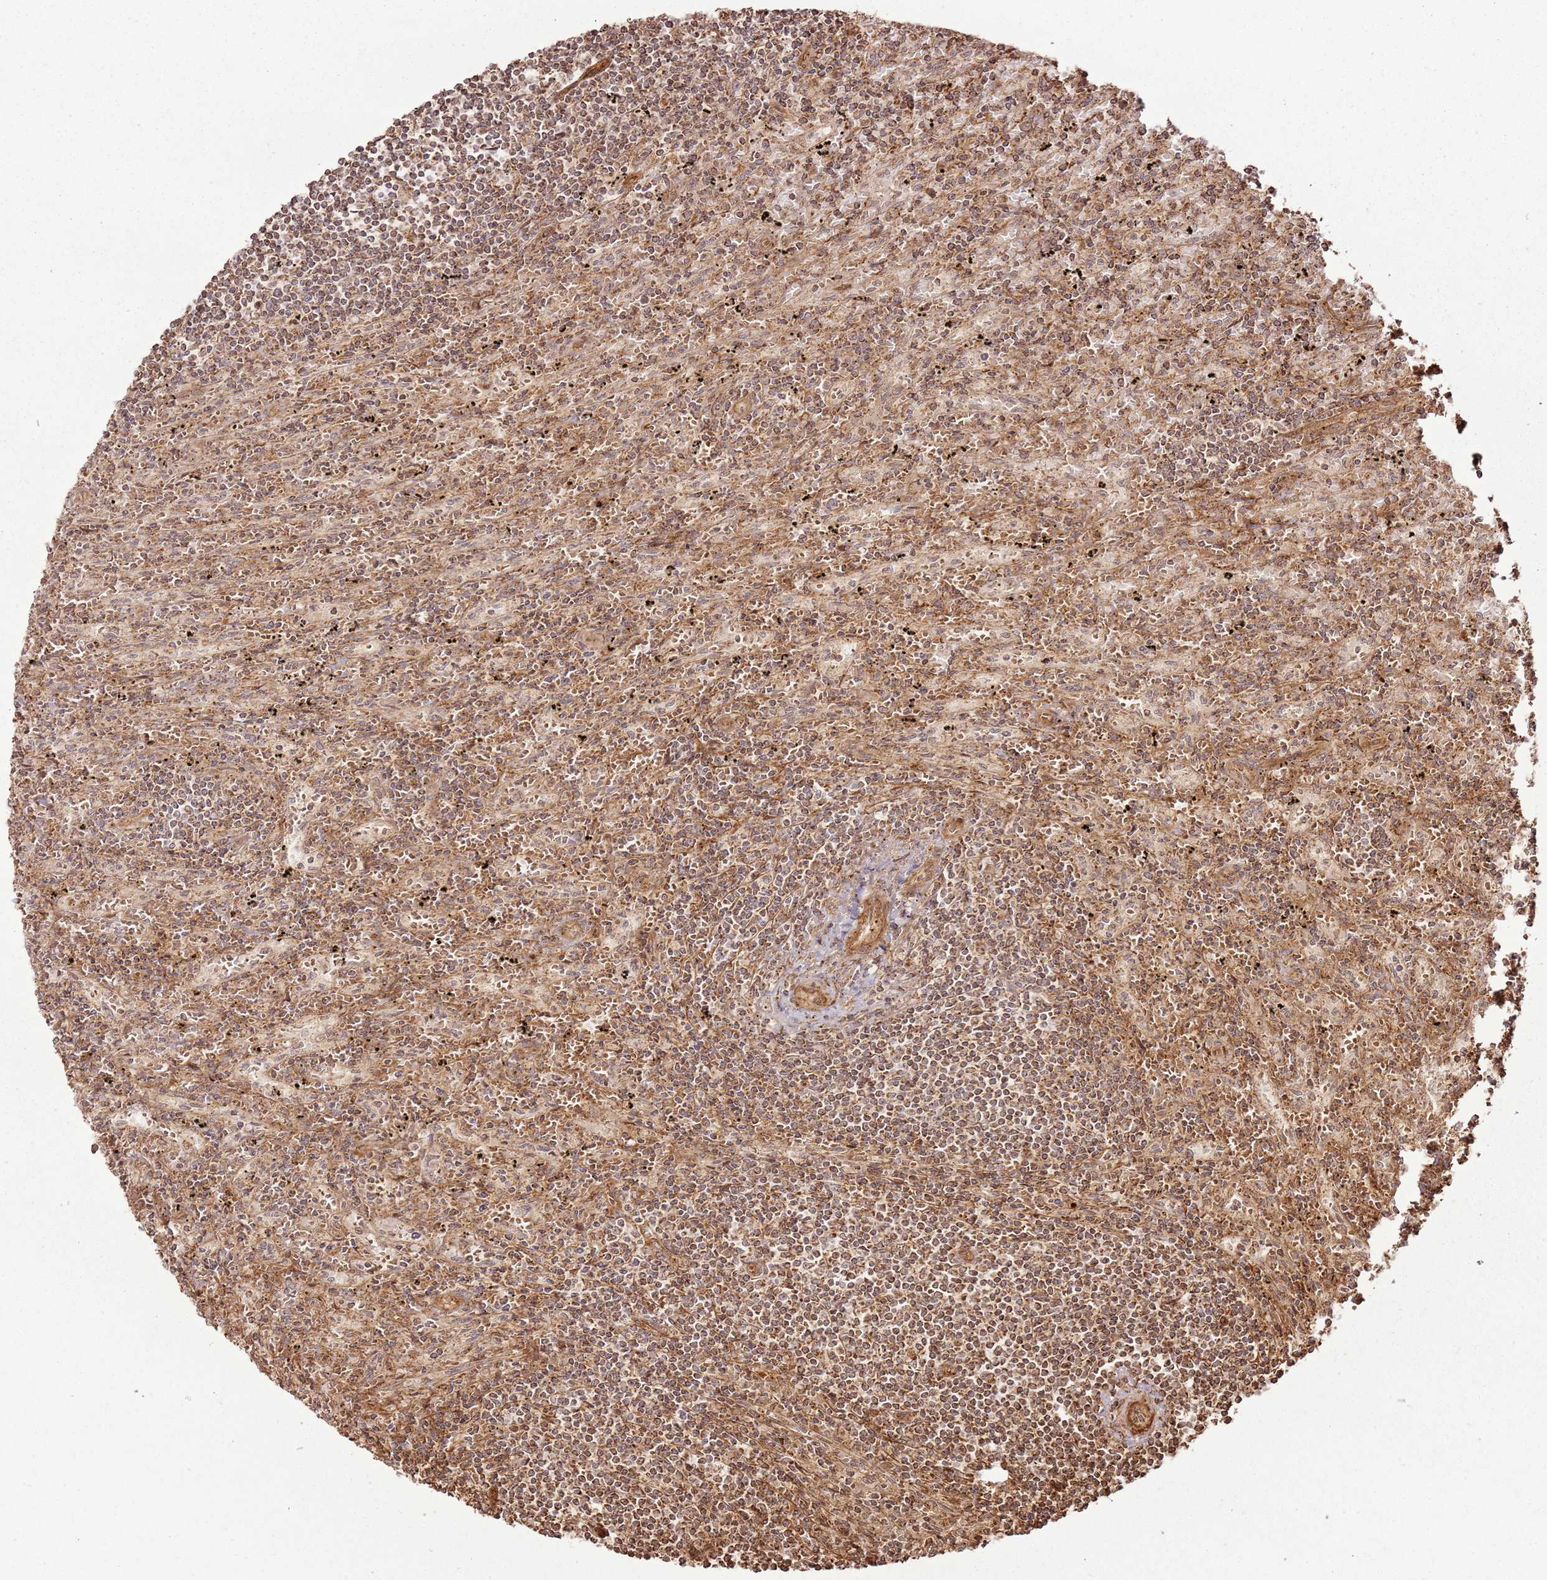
{"staining": {"intensity": "moderate", "quantity": "25%-75%", "location": "cytoplasmic/membranous"}, "tissue": "lymphoma", "cell_type": "Tumor cells", "image_type": "cancer", "snomed": [{"axis": "morphology", "description": "Malignant lymphoma, non-Hodgkin's type, Low grade"}, {"axis": "topography", "description": "Spleen"}], "caption": "Protein analysis of lymphoma tissue displays moderate cytoplasmic/membranous positivity in about 25%-75% of tumor cells. Immunohistochemistry (ihc) stains the protein of interest in brown and the nuclei are stained blue.", "gene": "MRPS6", "patient": {"sex": "male", "age": 76}}